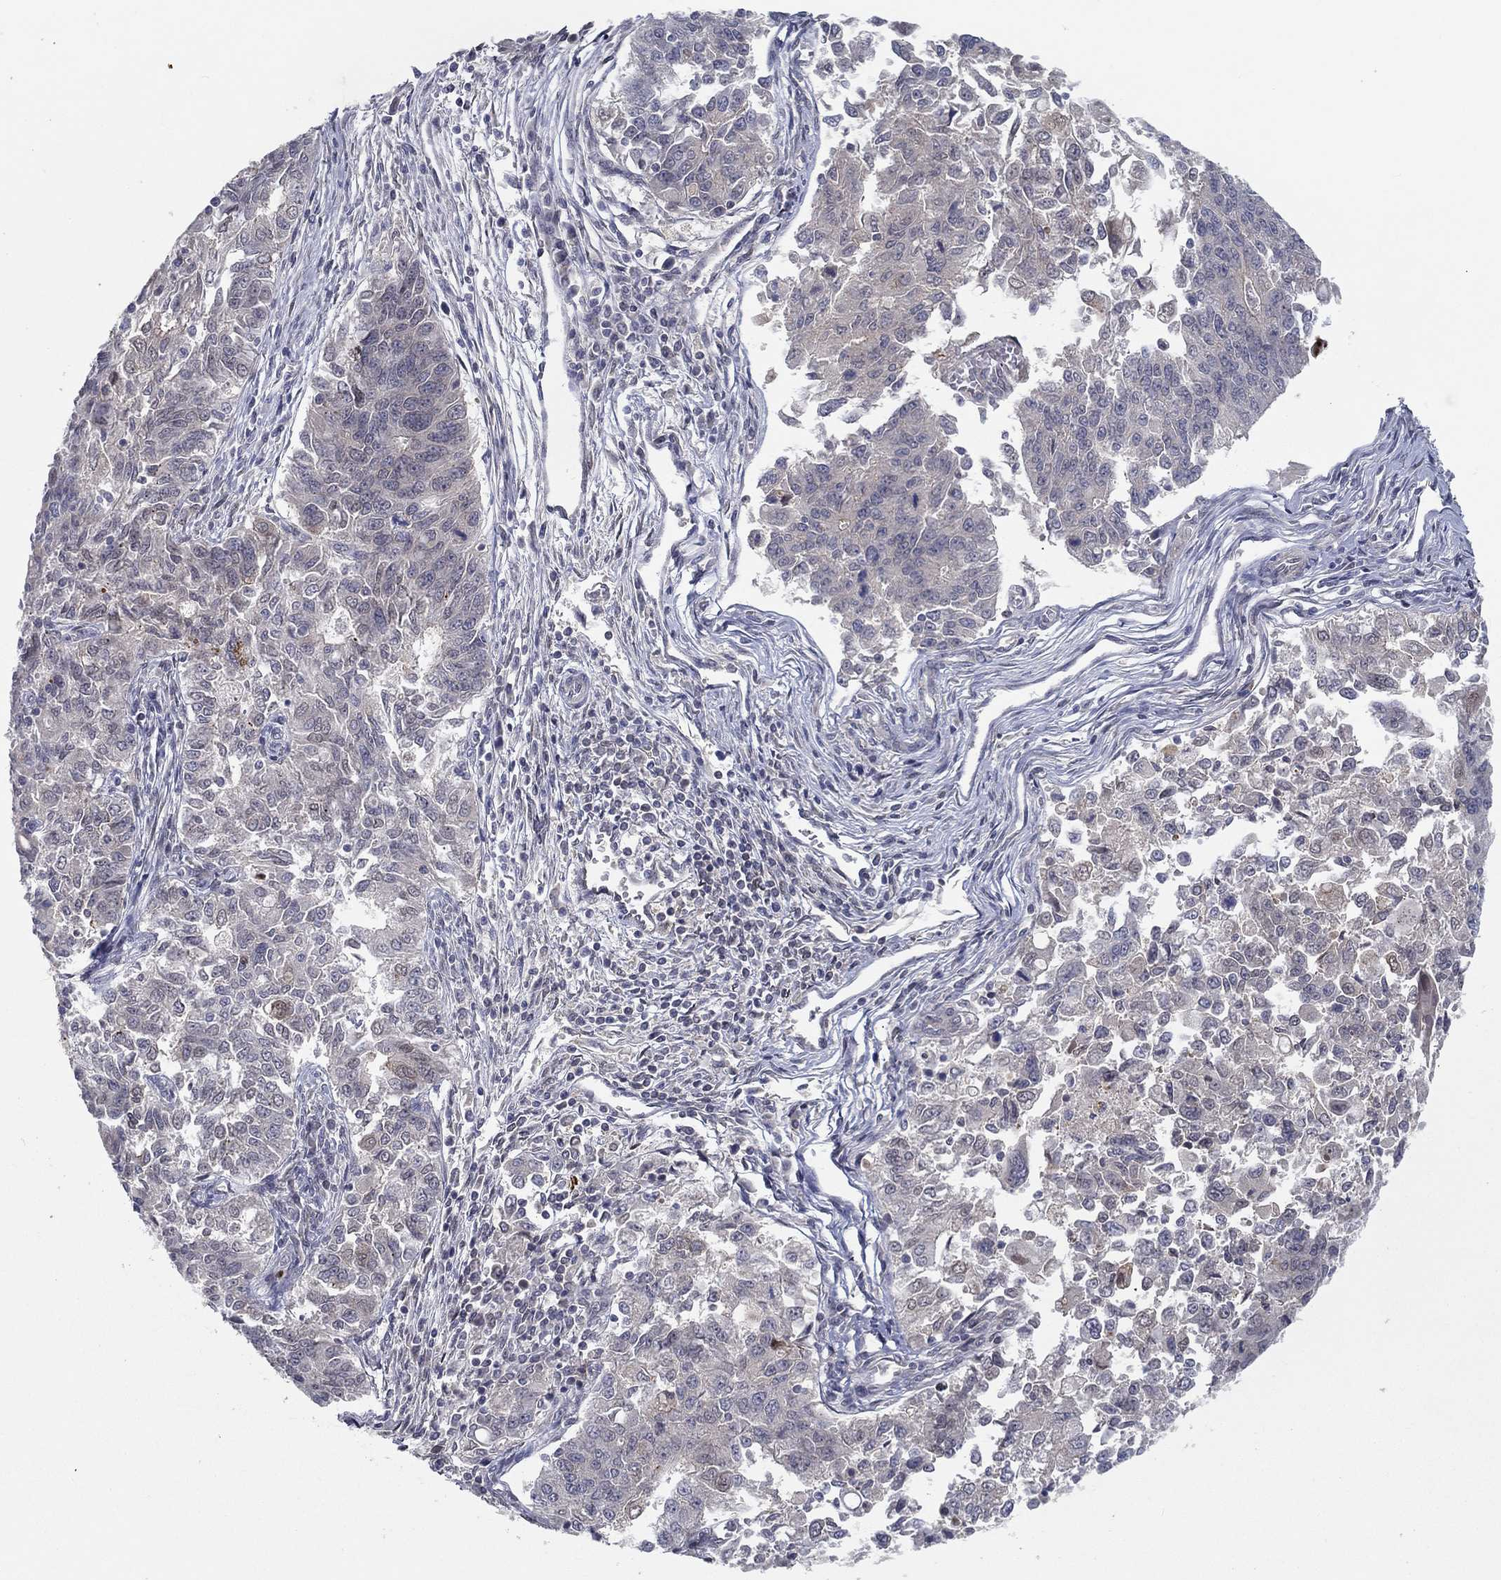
{"staining": {"intensity": "weak", "quantity": "<25%", "location": "cytoplasmic/membranous"}, "tissue": "endometrial cancer", "cell_type": "Tumor cells", "image_type": "cancer", "snomed": [{"axis": "morphology", "description": "Adenocarcinoma, NOS"}, {"axis": "topography", "description": "Endometrium"}], "caption": "IHC photomicrograph of neoplastic tissue: adenocarcinoma (endometrial) stained with DAB (3,3'-diaminobenzidine) demonstrates no significant protein positivity in tumor cells. (DAB immunohistochemistry visualized using brightfield microscopy, high magnification).", "gene": "CETN3", "patient": {"sex": "female", "age": 43}}